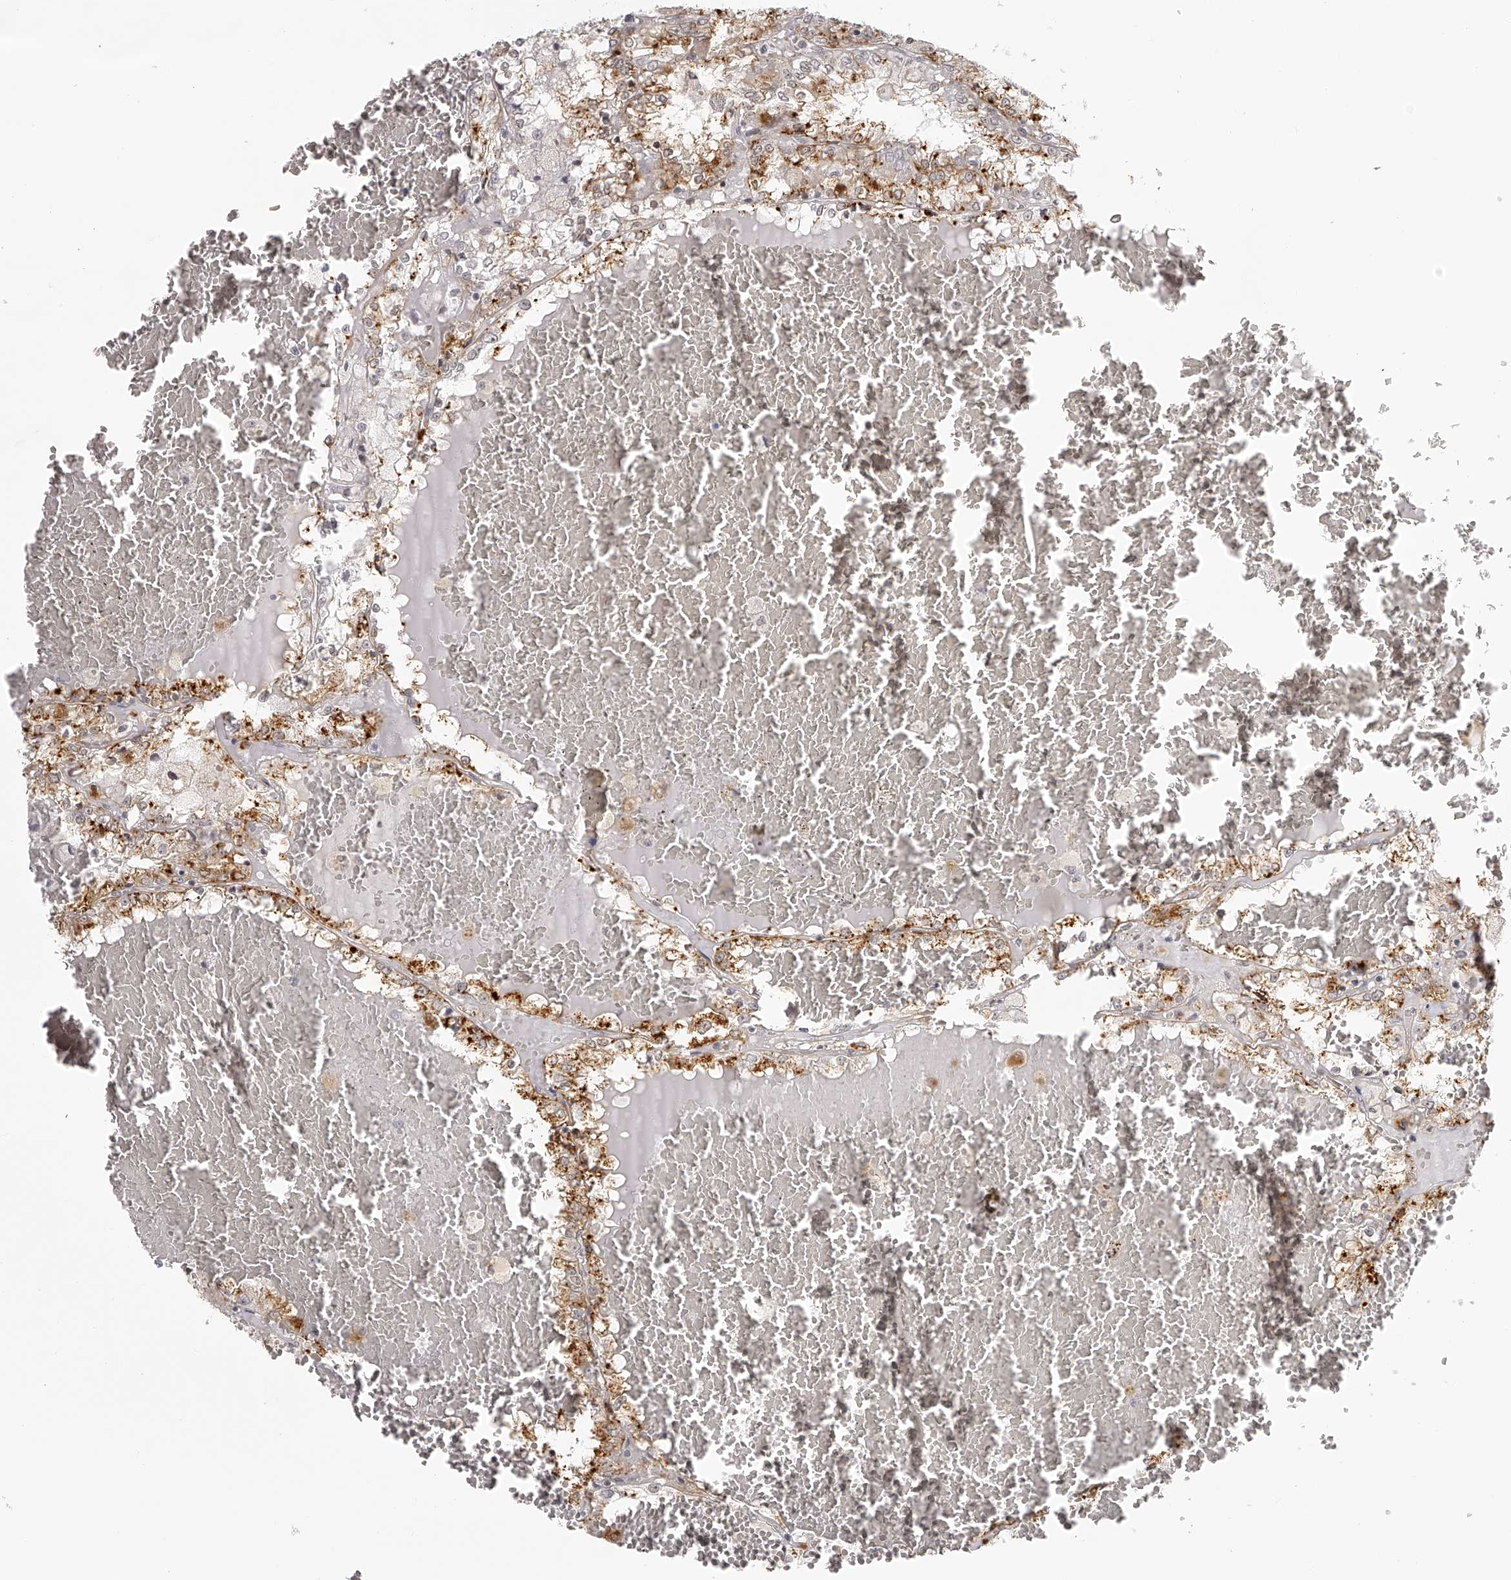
{"staining": {"intensity": "moderate", "quantity": ">75%", "location": "cytoplasmic/membranous"}, "tissue": "renal cancer", "cell_type": "Tumor cells", "image_type": "cancer", "snomed": [{"axis": "morphology", "description": "Adenocarcinoma, NOS"}, {"axis": "topography", "description": "Kidney"}], "caption": "Tumor cells reveal medium levels of moderate cytoplasmic/membranous staining in approximately >75% of cells in renal adenocarcinoma. The protein of interest is shown in brown color, while the nuclei are stained blue.", "gene": "RNF220", "patient": {"sex": "female", "age": 56}}